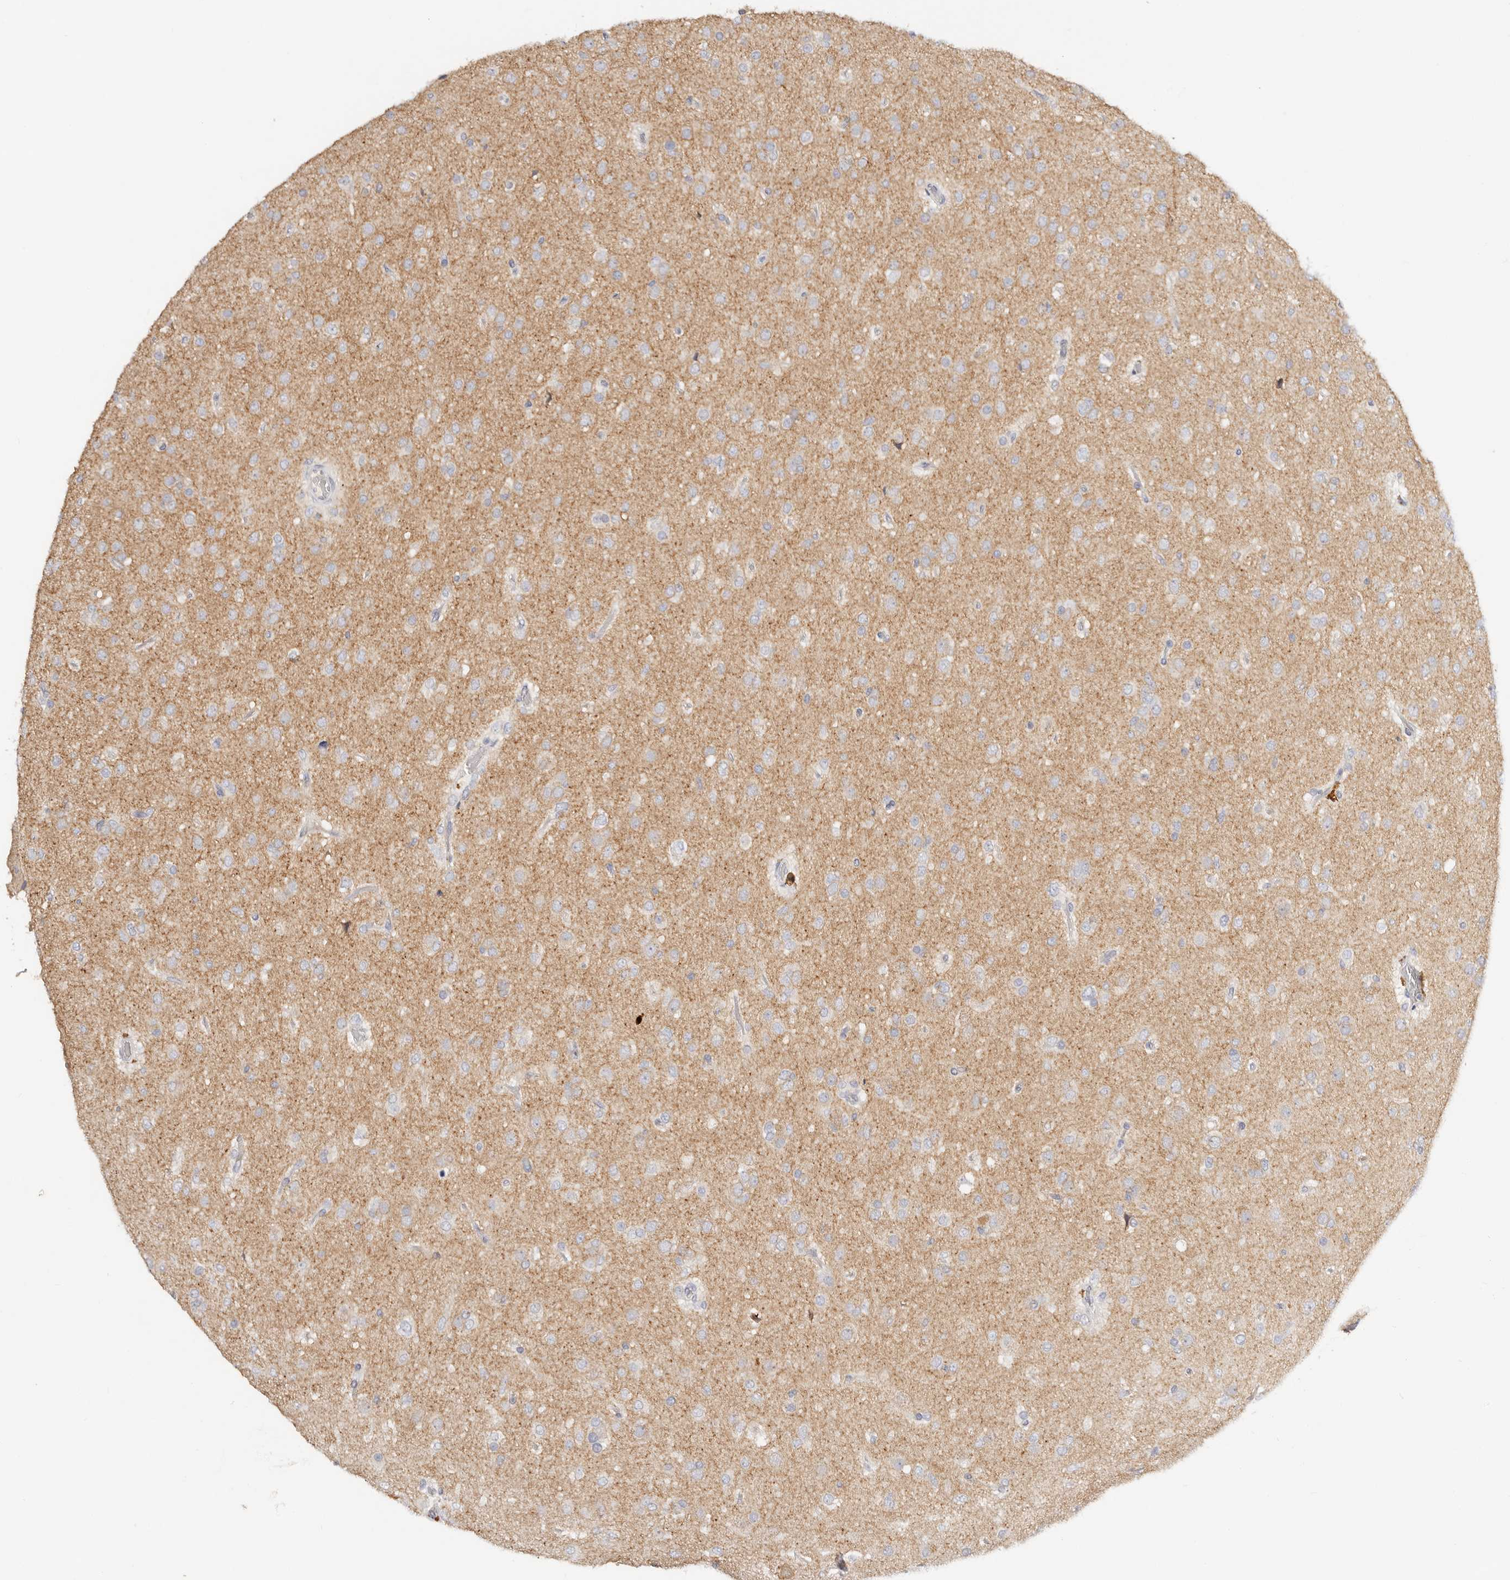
{"staining": {"intensity": "negative", "quantity": "none", "location": "none"}, "tissue": "glioma", "cell_type": "Tumor cells", "image_type": "cancer", "snomed": [{"axis": "morphology", "description": "Glioma, malignant, Low grade"}, {"axis": "topography", "description": "Brain"}], "caption": "There is no significant positivity in tumor cells of low-grade glioma (malignant).", "gene": "DNASE1", "patient": {"sex": "male", "age": 65}}